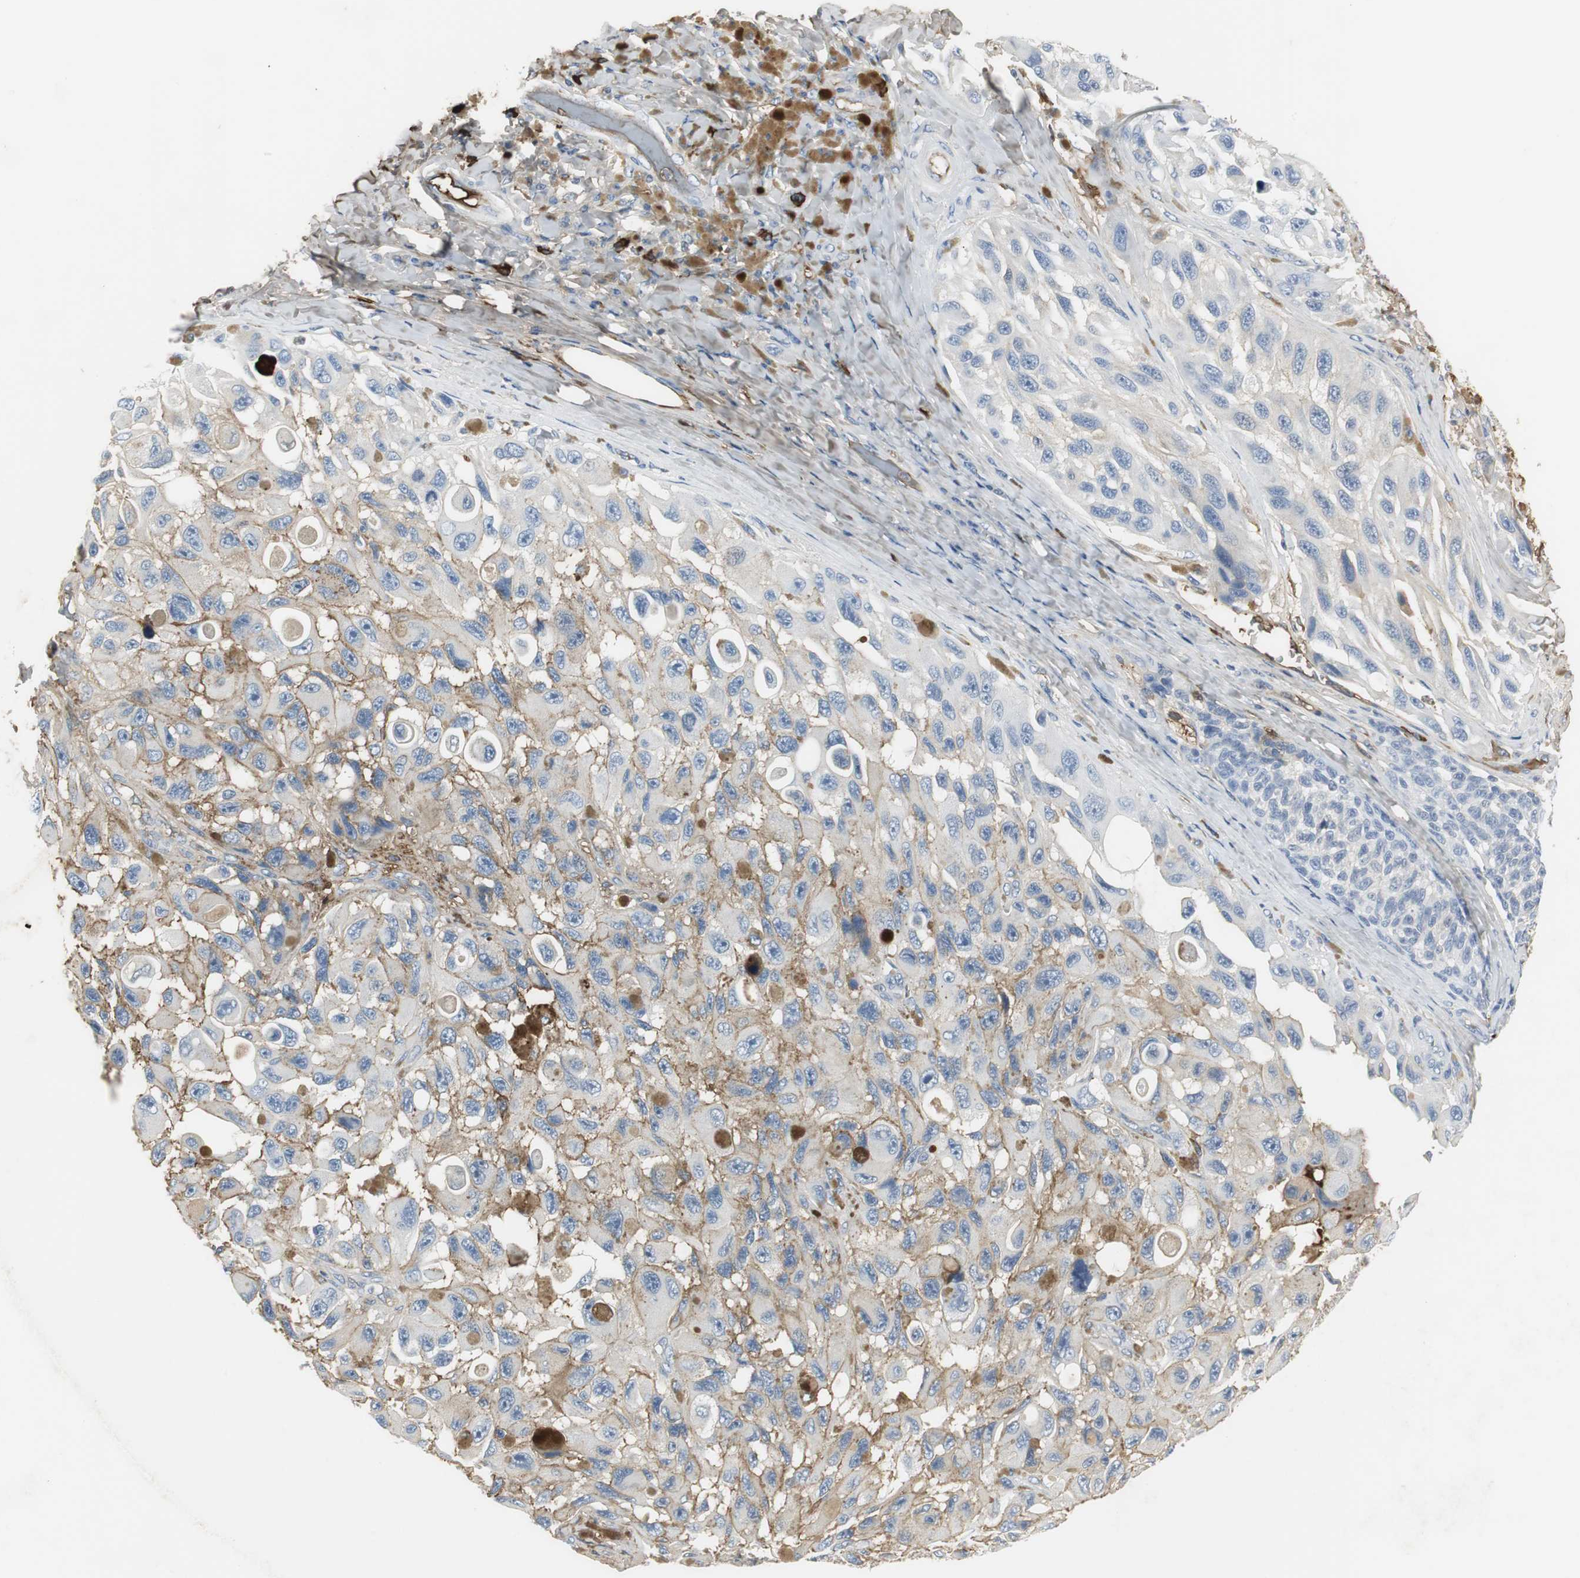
{"staining": {"intensity": "weak", "quantity": "<25%", "location": "cytoplasmic/membranous"}, "tissue": "melanoma", "cell_type": "Tumor cells", "image_type": "cancer", "snomed": [{"axis": "morphology", "description": "Malignant melanoma, NOS"}, {"axis": "topography", "description": "Skin"}], "caption": "Immunohistochemistry (IHC) histopathology image of human melanoma stained for a protein (brown), which exhibits no positivity in tumor cells. Brightfield microscopy of immunohistochemistry (IHC) stained with DAB (brown) and hematoxylin (blue), captured at high magnification.", "gene": "IGHA1", "patient": {"sex": "female", "age": 73}}